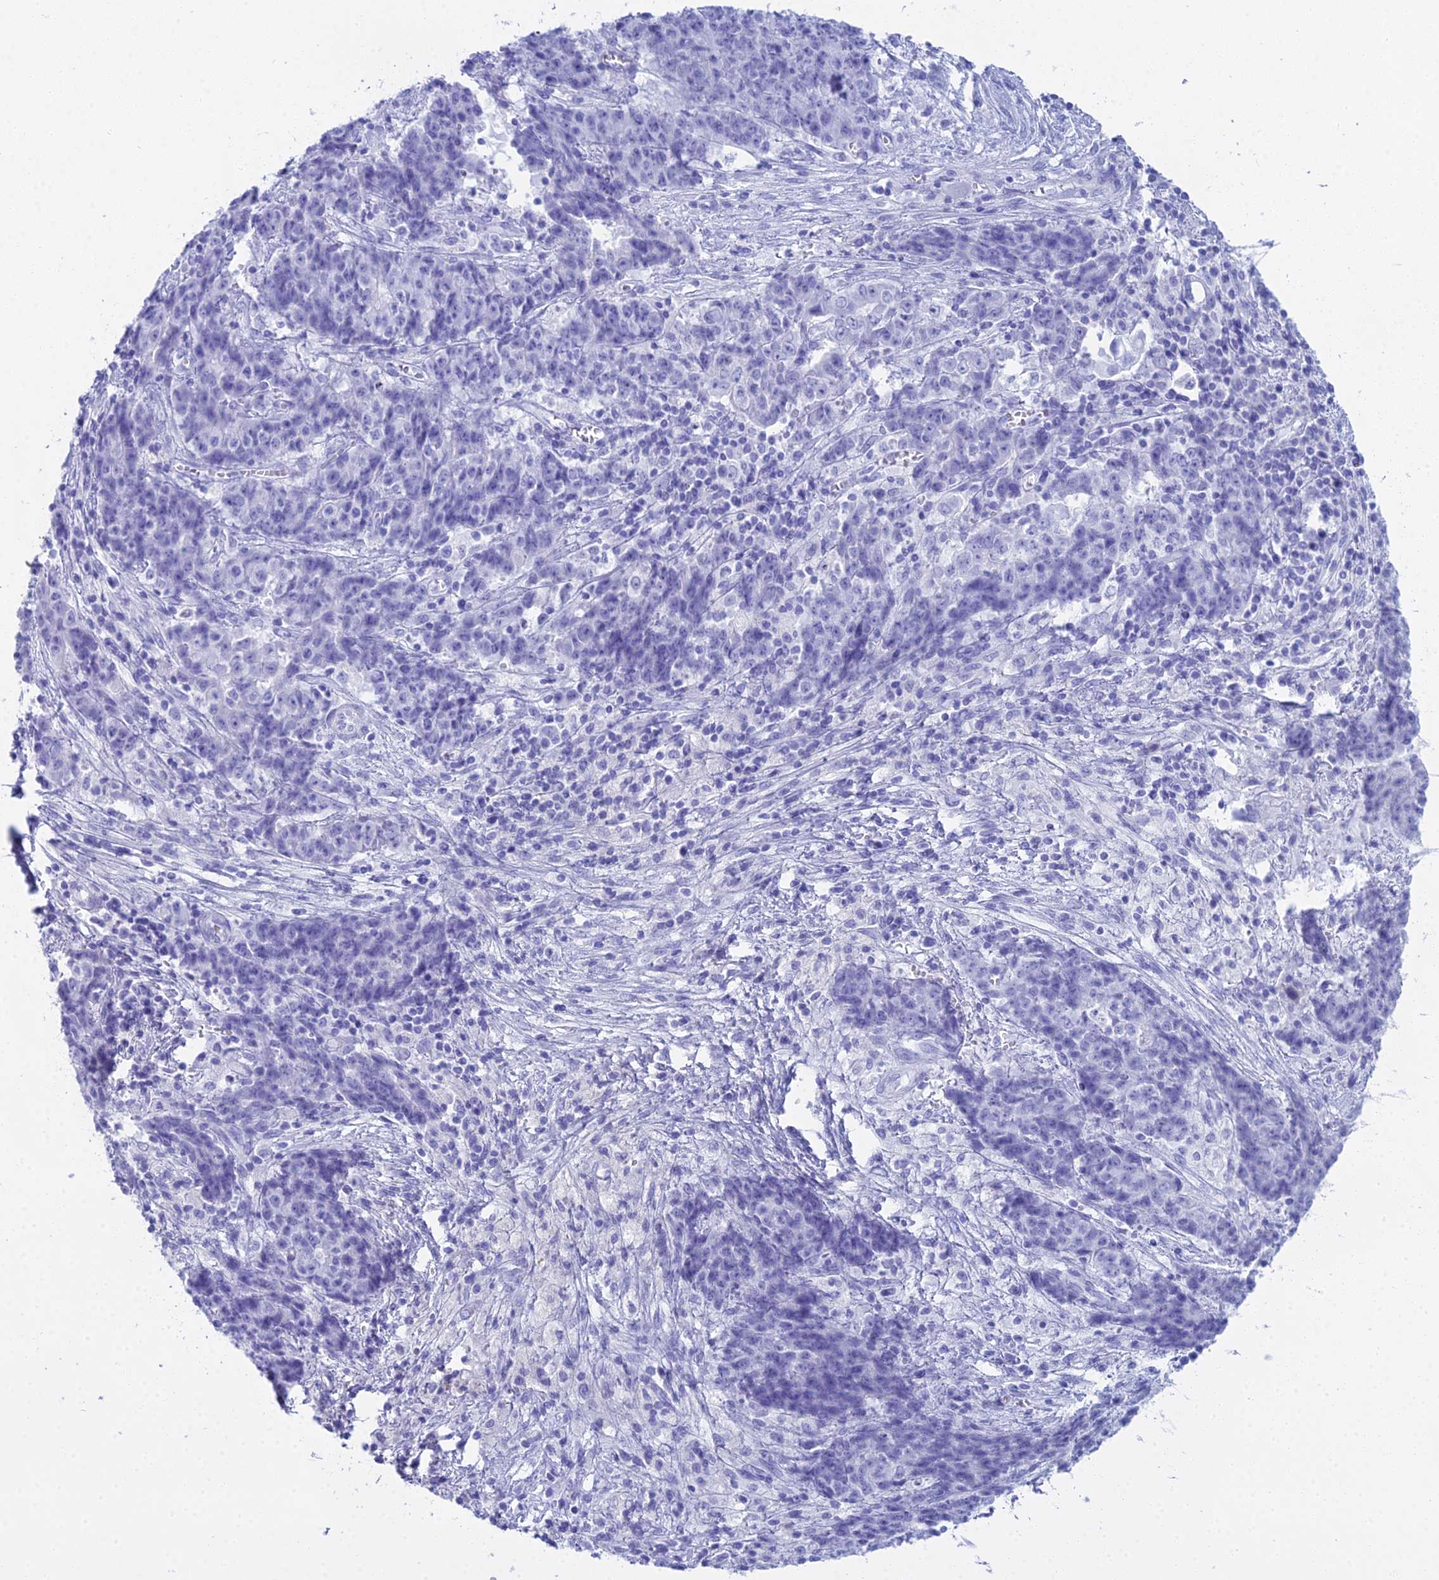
{"staining": {"intensity": "negative", "quantity": "none", "location": "none"}, "tissue": "ovarian cancer", "cell_type": "Tumor cells", "image_type": "cancer", "snomed": [{"axis": "morphology", "description": "Carcinoma, endometroid"}, {"axis": "topography", "description": "Ovary"}], "caption": "Tumor cells show no significant protein expression in endometroid carcinoma (ovarian).", "gene": "CGB2", "patient": {"sex": "female", "age": 42}}